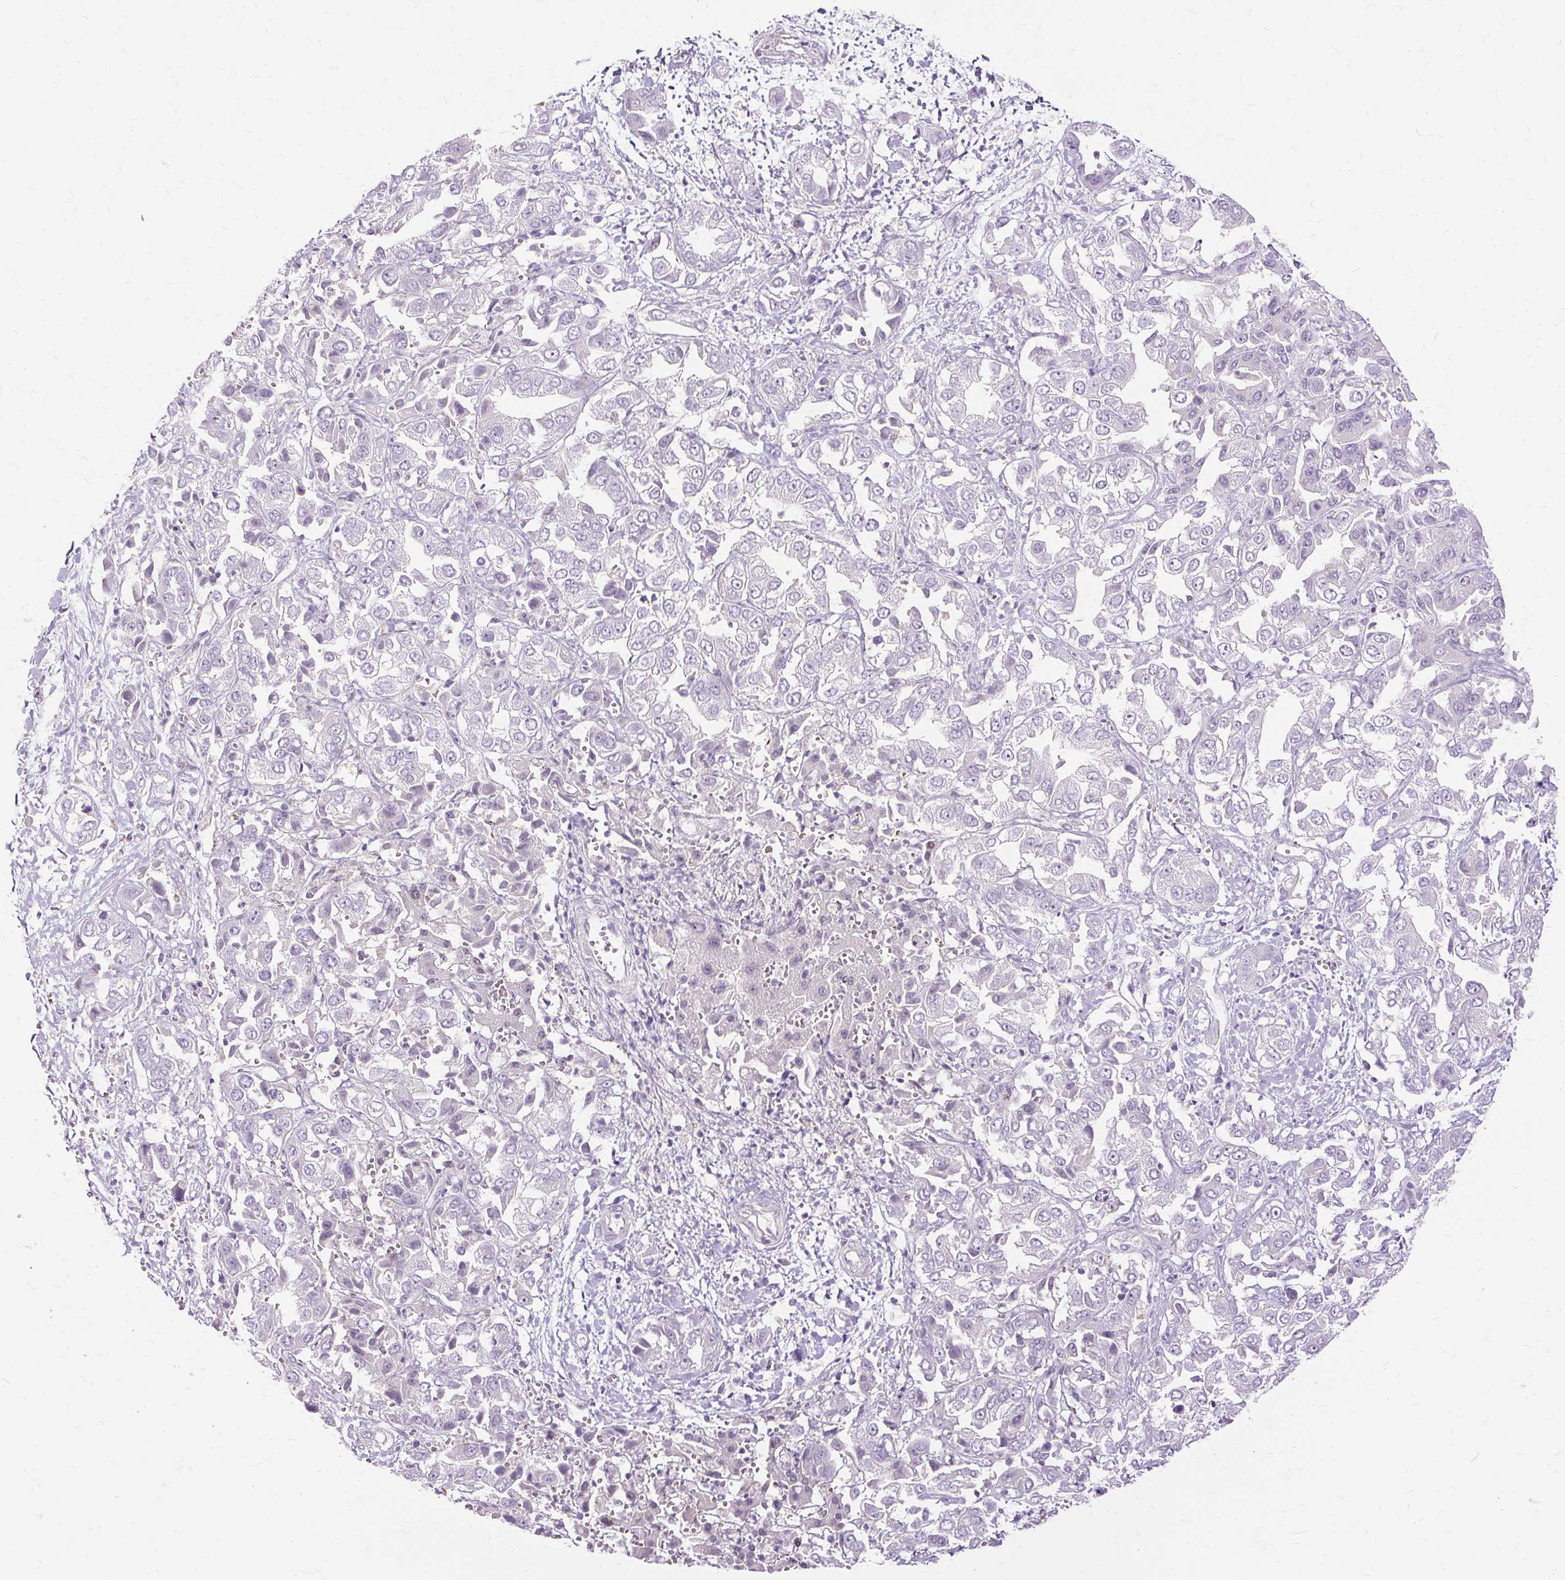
{"staining": {"intensity": "negative", "quantity": "none", "location": "none"}, "tissue": "liver cancer", "cell_type": "Tumor cells", "image_type": "cancer", "snomed": [{"axis": "morphology", "description": "Cholangiocarcinoma"}, {"axis": "topography", "description": "Liver"}], "caption": "Immunohistochemistry (IHC) image of cholangiocarcinoma (liver) stained for a protein (brown), which shows no positivity in tumor cells. The staining is performed using DAB (3,3'-diaminobenzidine) brown chromogen with nuclei counter-stained in using hematoxylin.", "gene": "MMACHC", "patient": {"sex": "female", "age": 52}}